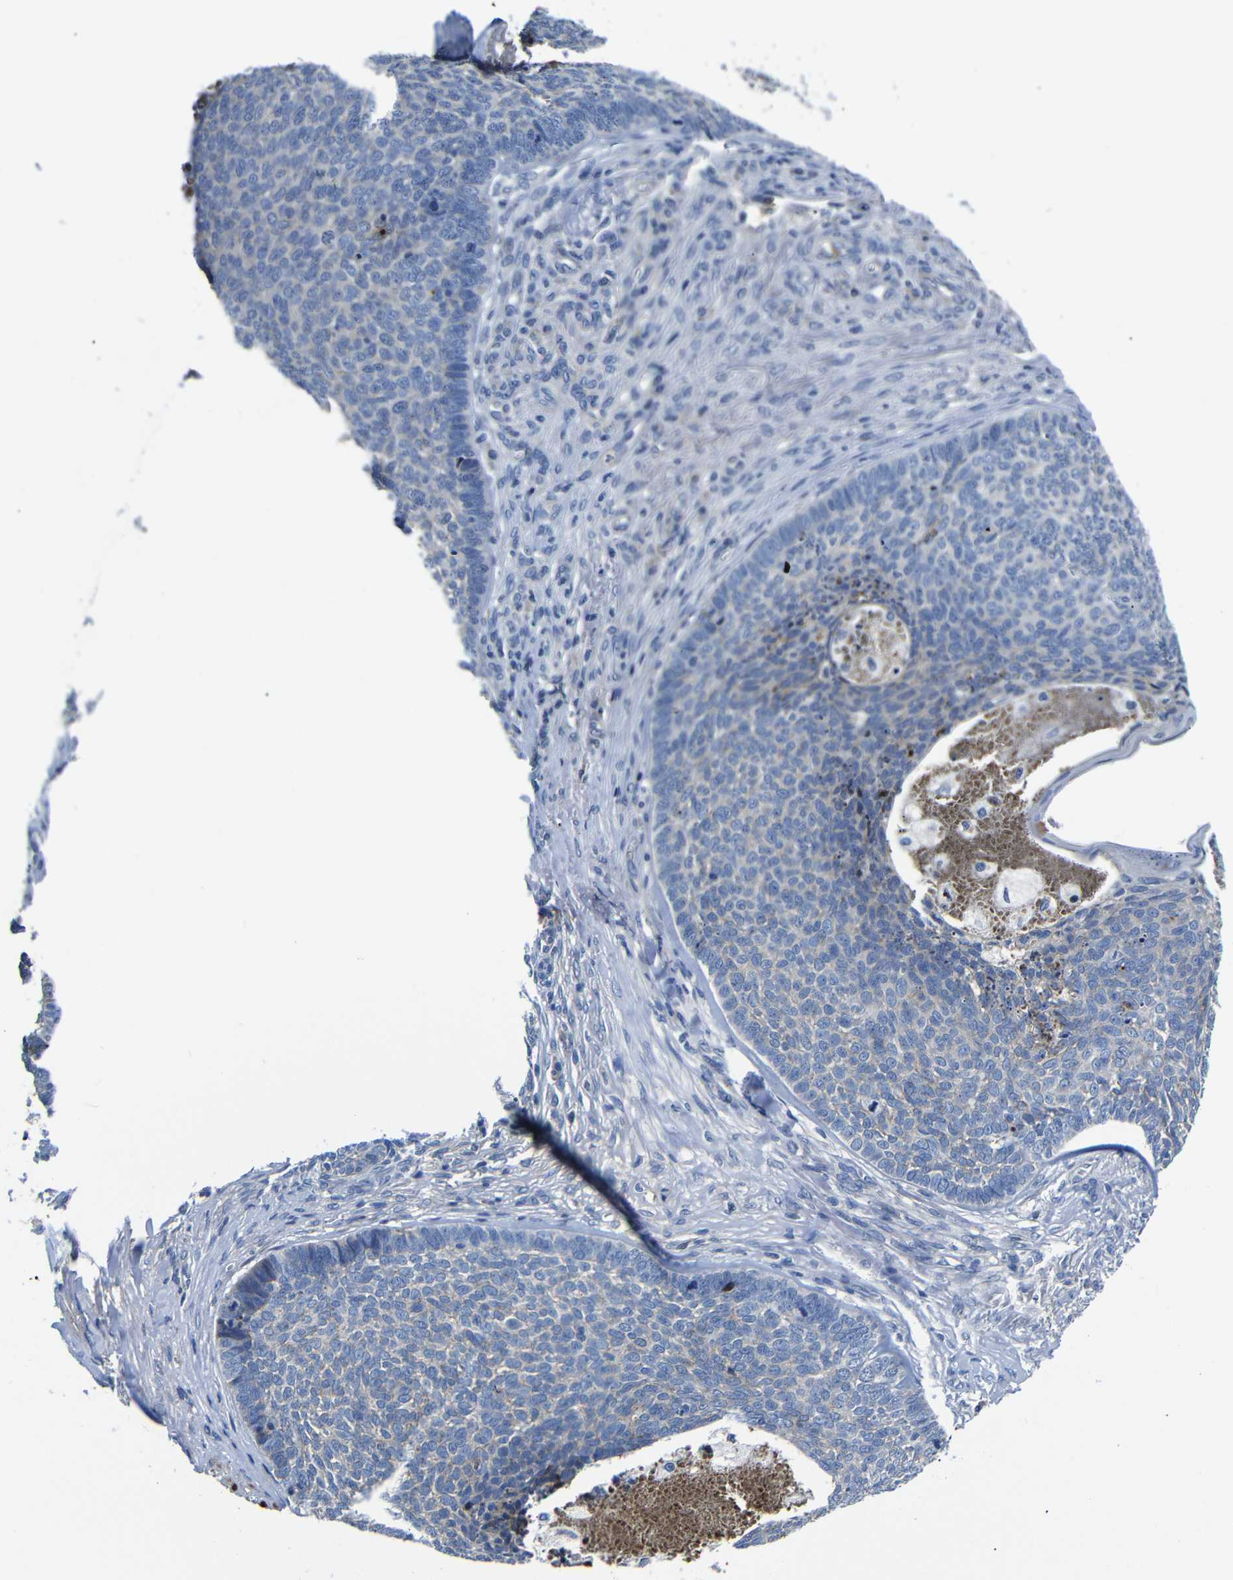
{"staining": {"intensity": "negative", "quantity": "none", "location": "none"}, "tissue": "skin cancer", "cell_type": "Tumor cells", "image_type": "cancer", "snomed": [{"axis": "morphology", "description": "Basal cell carcinoma"}, {"axis": "topography", "description": "Skin"}], "caption": "The micrograph exhibits no staining of tumor cells in skin cancer.", "gene": "AFDN", "patient": {"sex": "male", "age": 84}}